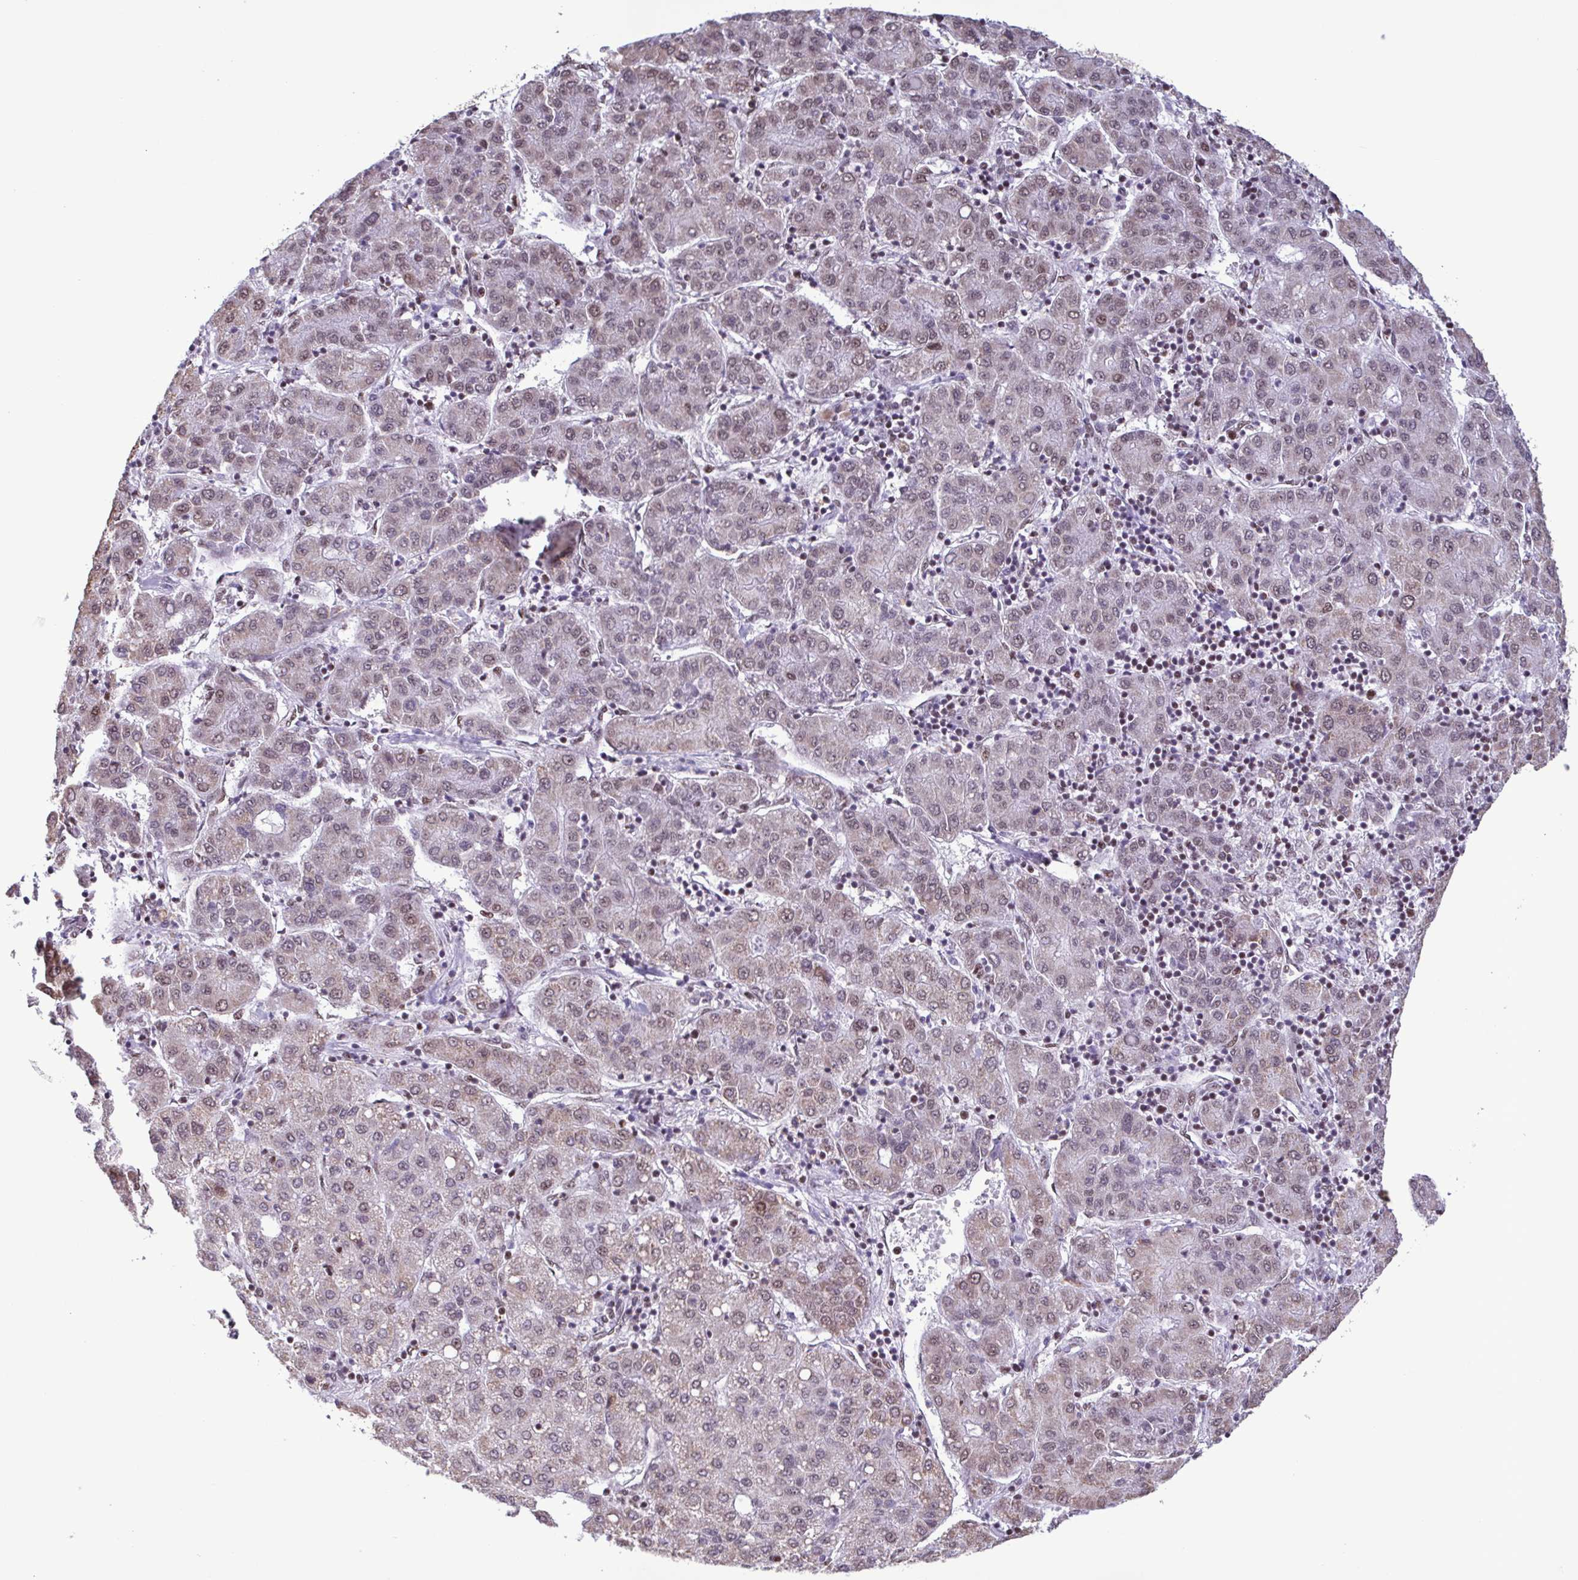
{"staining": {"intensity": "weak", "quantity": "25%-75%", "location": "cytoplasmic/membranous,nuclear"}, "tissue": "liver cancer", "cell_type": "Tumor cells", "image_type": "cancer", "snomed": [{"axis": "morphology", "description": "Carcinoma, Hepatocellular, NOS"}, {"axis": "topography", "description": "Liver"}], "caption": "Liver hepatocellular carcinoma stained with a protein marker reveals weak staining in tumor cells.", "gene": "TIMM21", "patient": {"sex": "male", "age": 65}}